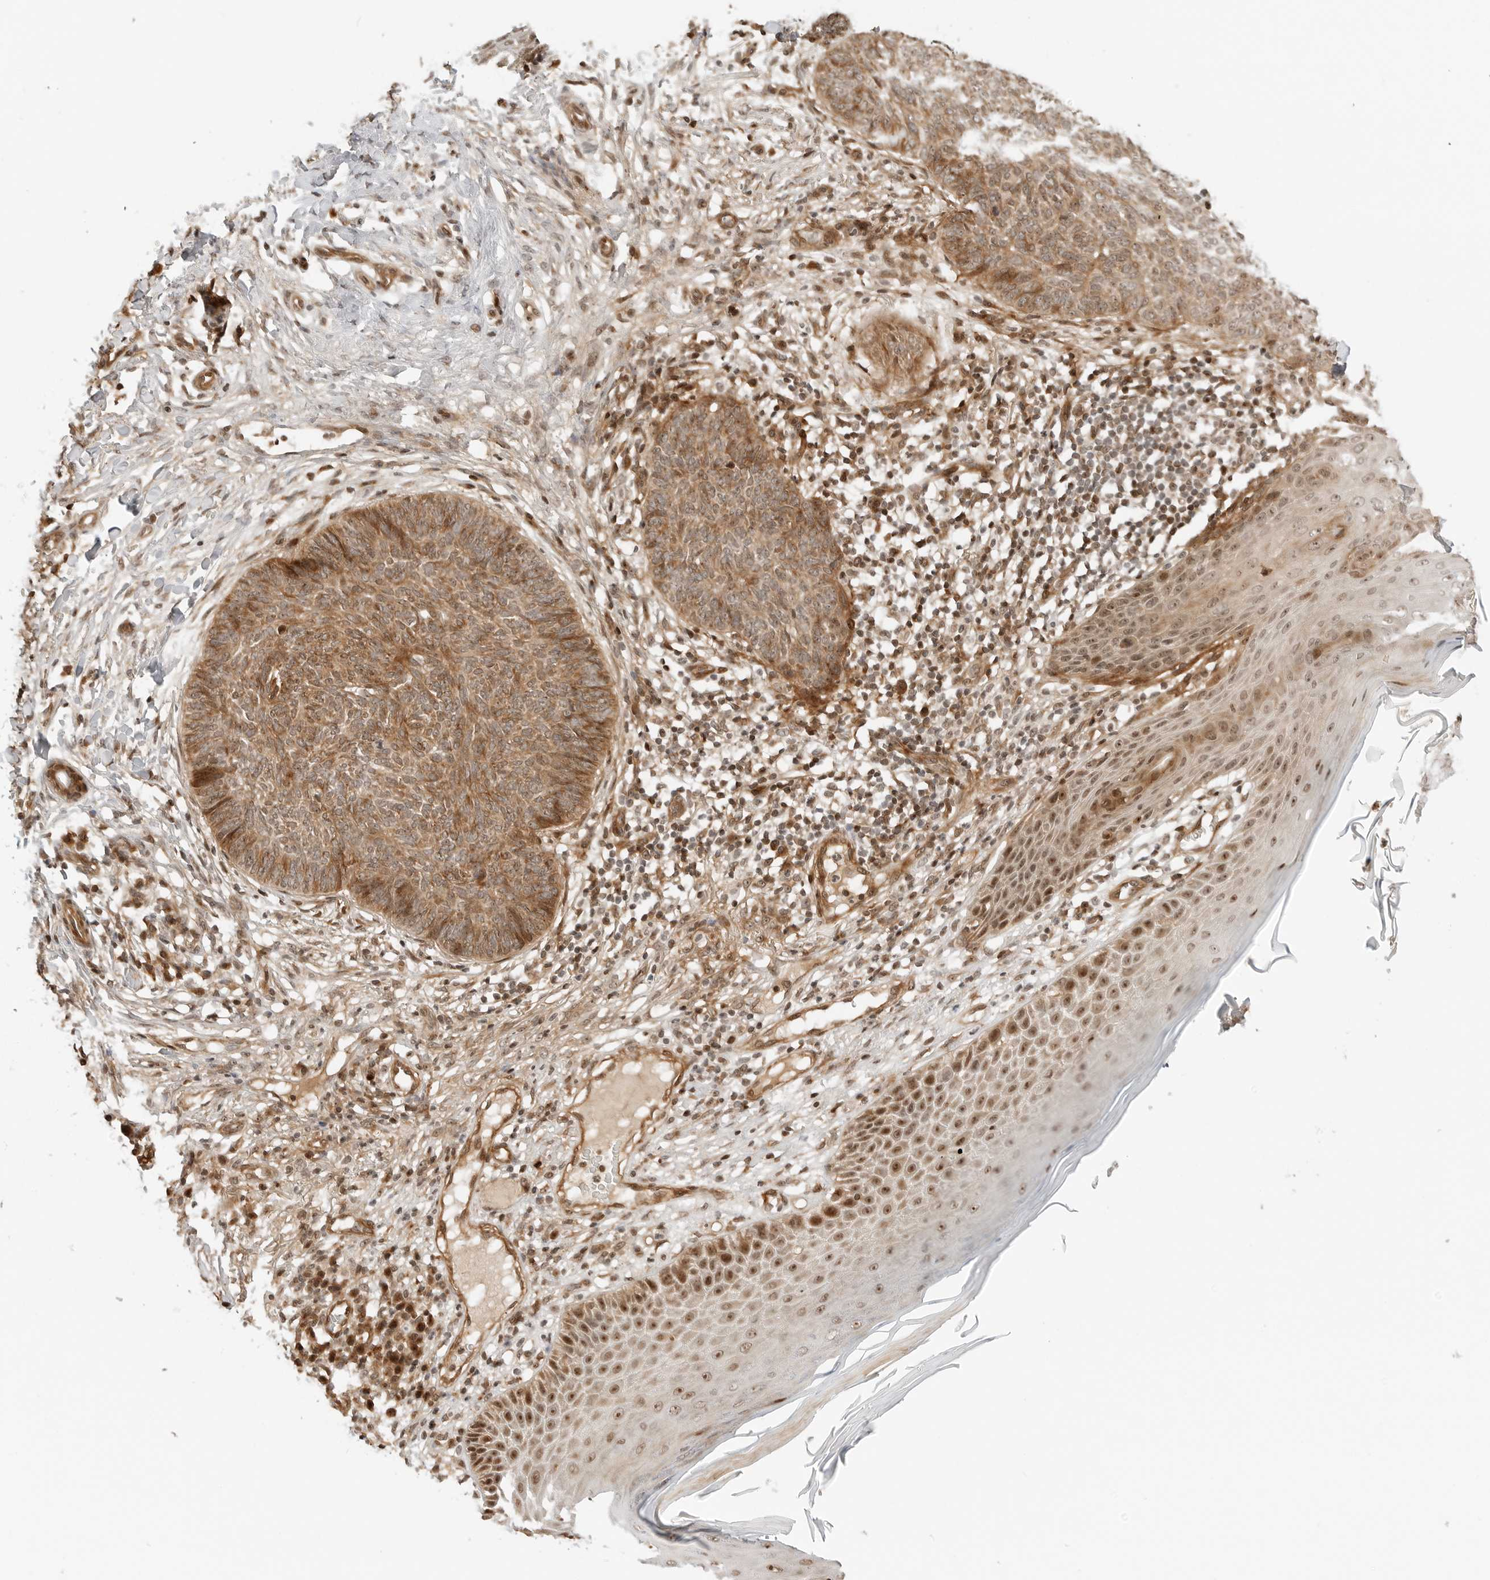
{"staining": {"intensity": "moderate", "quantity": ">75%", "location": "cytoplasmic/membranous,nuclear"}, "tissue": "skin cancer", "cell_type": "Tumor cells", "image_type": "cancer", "snomed": [{"axis": "morphology", "description": "Normal tissue, NOS"}, {"axis": "morphology", "description": "Basal cell carcinoma"}, {"axis": "topography", "description": "Skin"}], "caption": "Brown immunohistochemical staining in basal cell carcinoma (skin) displays moderate cytoplasmic/membranous and nuclear positivity in approximately >75% of tumor cells.", "gene": "GEM", "patient": {"sex": "male", "age": 50}}